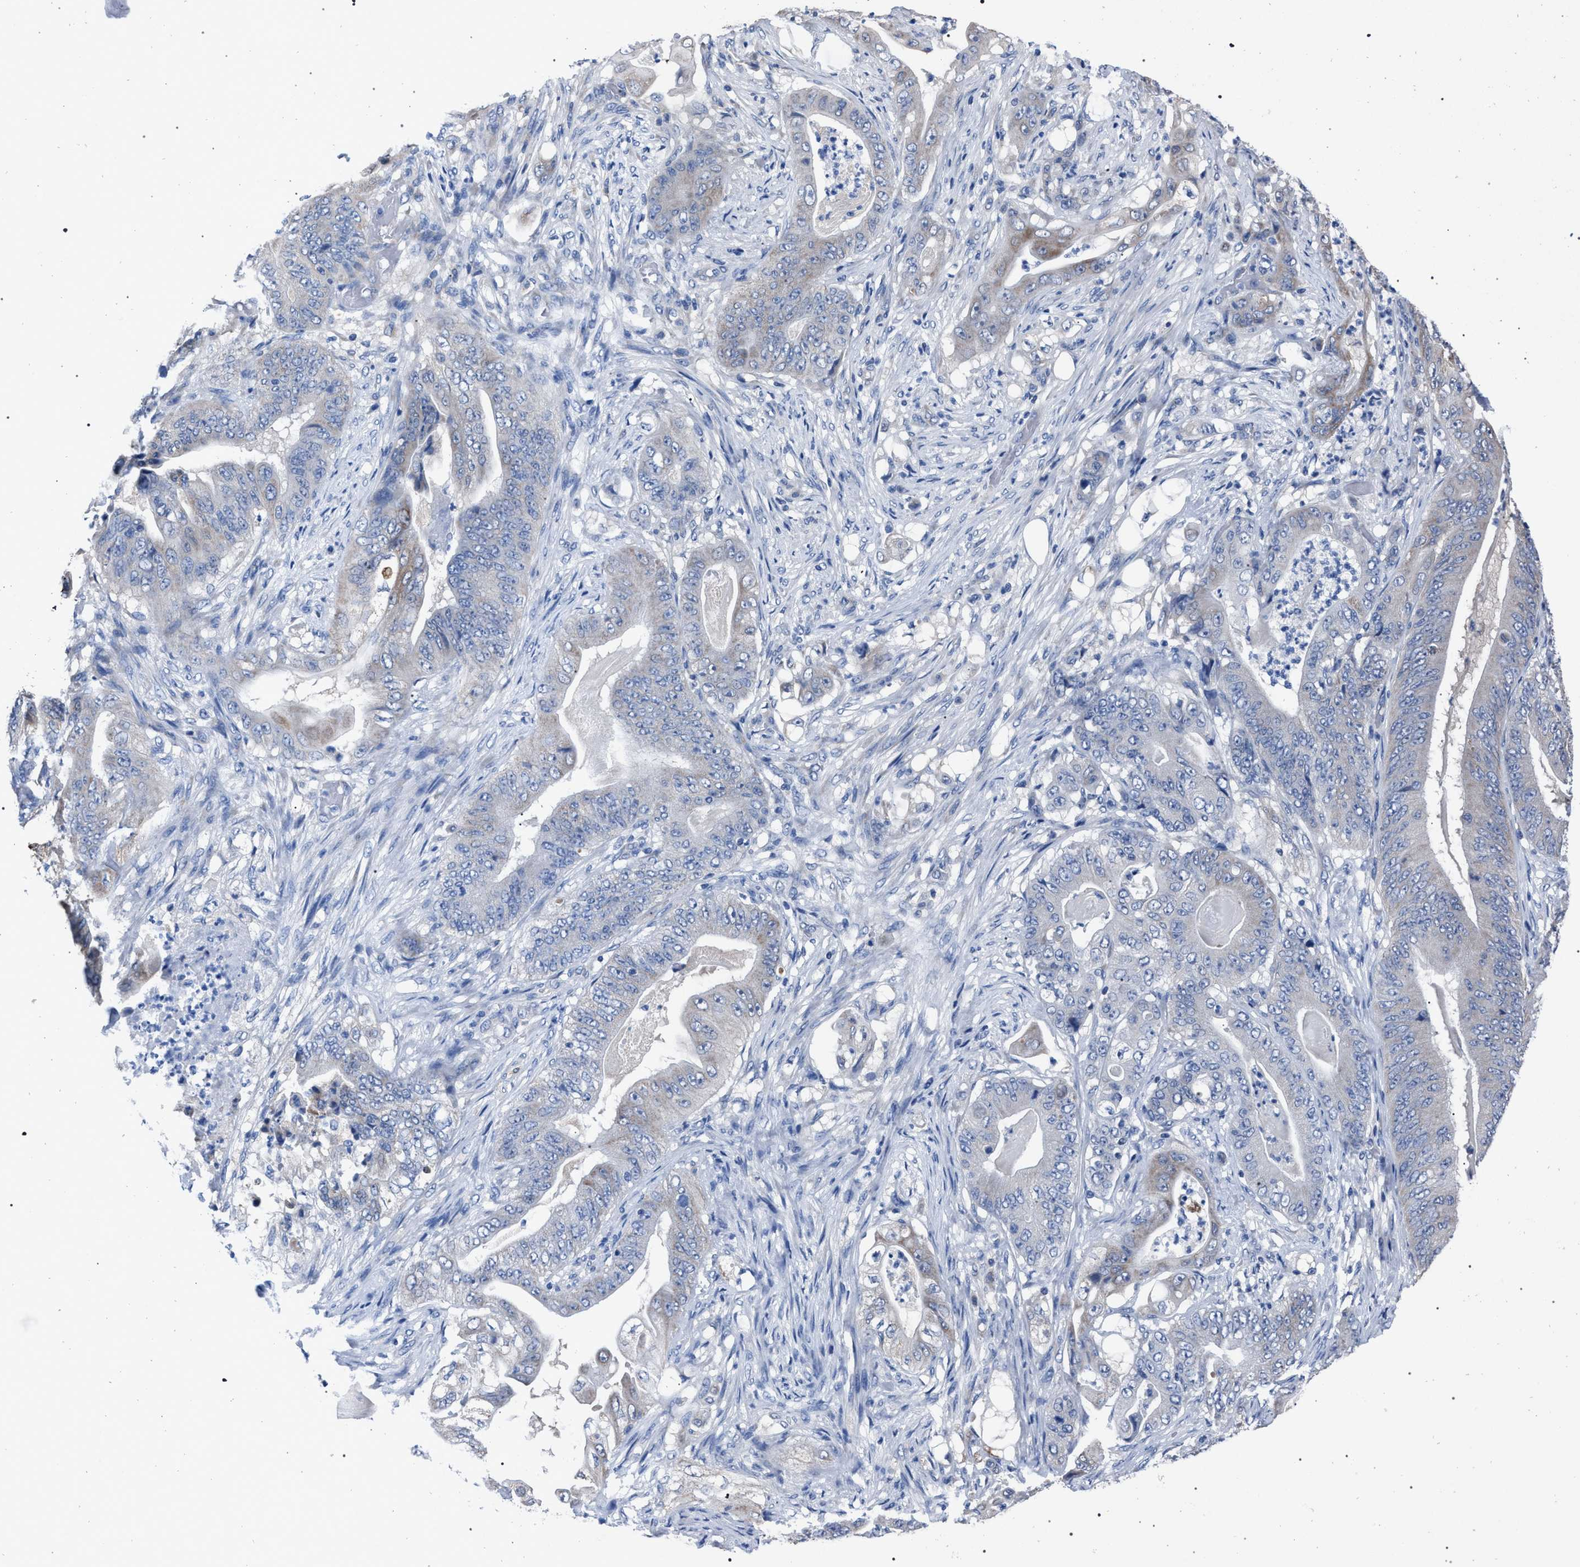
{"staining": {"intensity": "negative", "quantity": "none", "location": "none"}, "tissue": "stomach cancer", "cell_type": "Tumor cells", "image_type": "cancer", "snomed": [{"axis": "morphology", "description": "Adenocarcinoma, NOS"}, {"axis": "topography", "description": "Stomach"}], "caption": "A high-resolution micrograph shows IHC staining of stomach cancer (adenocarcinoma), which reveals no significant positivity in tumor cells.", "gene": "CRYZ", "patient": {"sex": "female", "age": 73}}